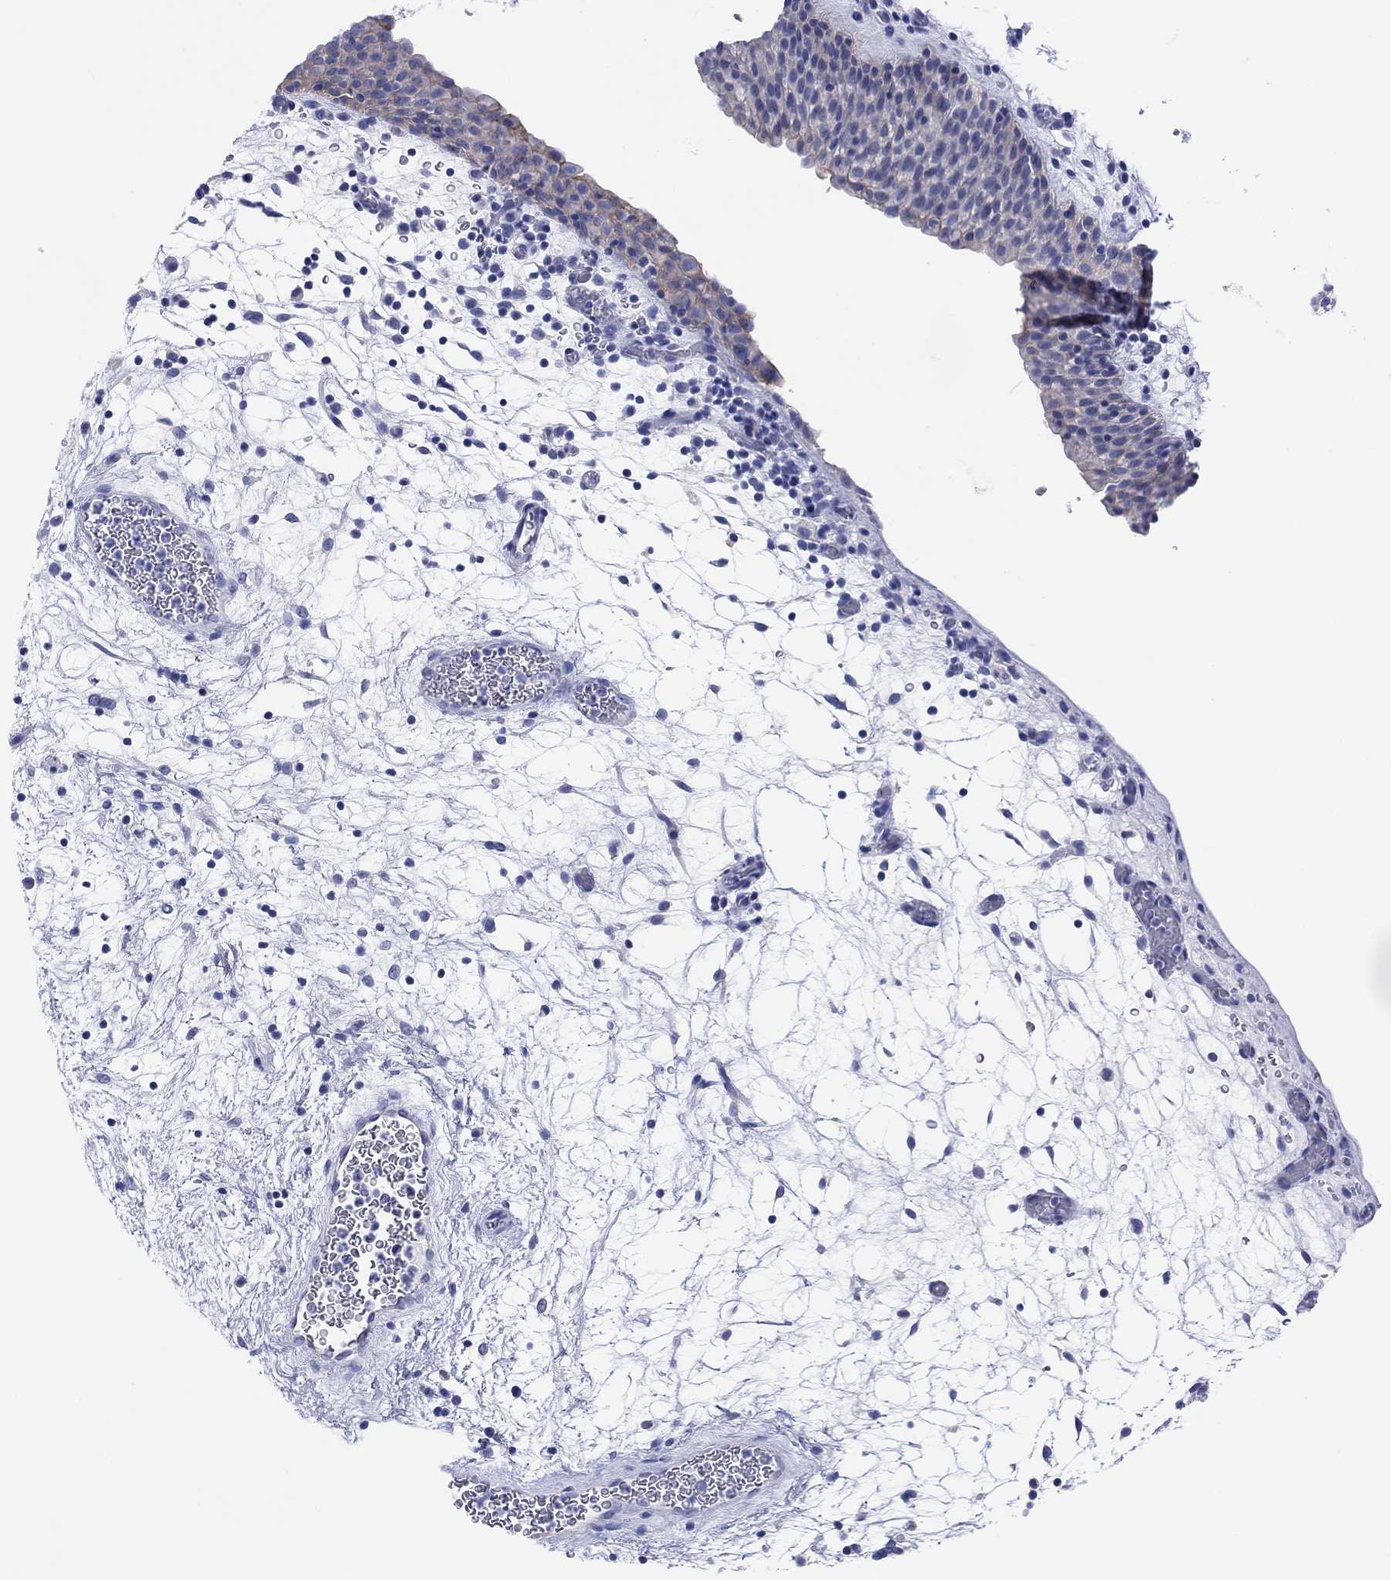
{"staining": {"intensity": "moderate", "quantity": "<25%", "location": "cytoplasmic/membranous"}, "tissue": "urinary bladder", "cell_type": "Urothelial cells", "image_type": "normal", "snomed": [{"axis": "morphology", "description": "Normal tissue, NOS"}, {"axis": "topography", "description": "Urinary bladder"}], "caption": "Immunohistochemical staining of benign human urinary bladder exhibits low levels of moderate cytoplasmic/membranous staining in about <25% of urothelial cells. Using DAB (3,3'-diaminobenzidine) (brown) and hematoxylin (blue) stains, captured at high magnification using brightfield microscopy.", "gene": "ATP1B1", "patient": {"sex": "male", "age": 37}}